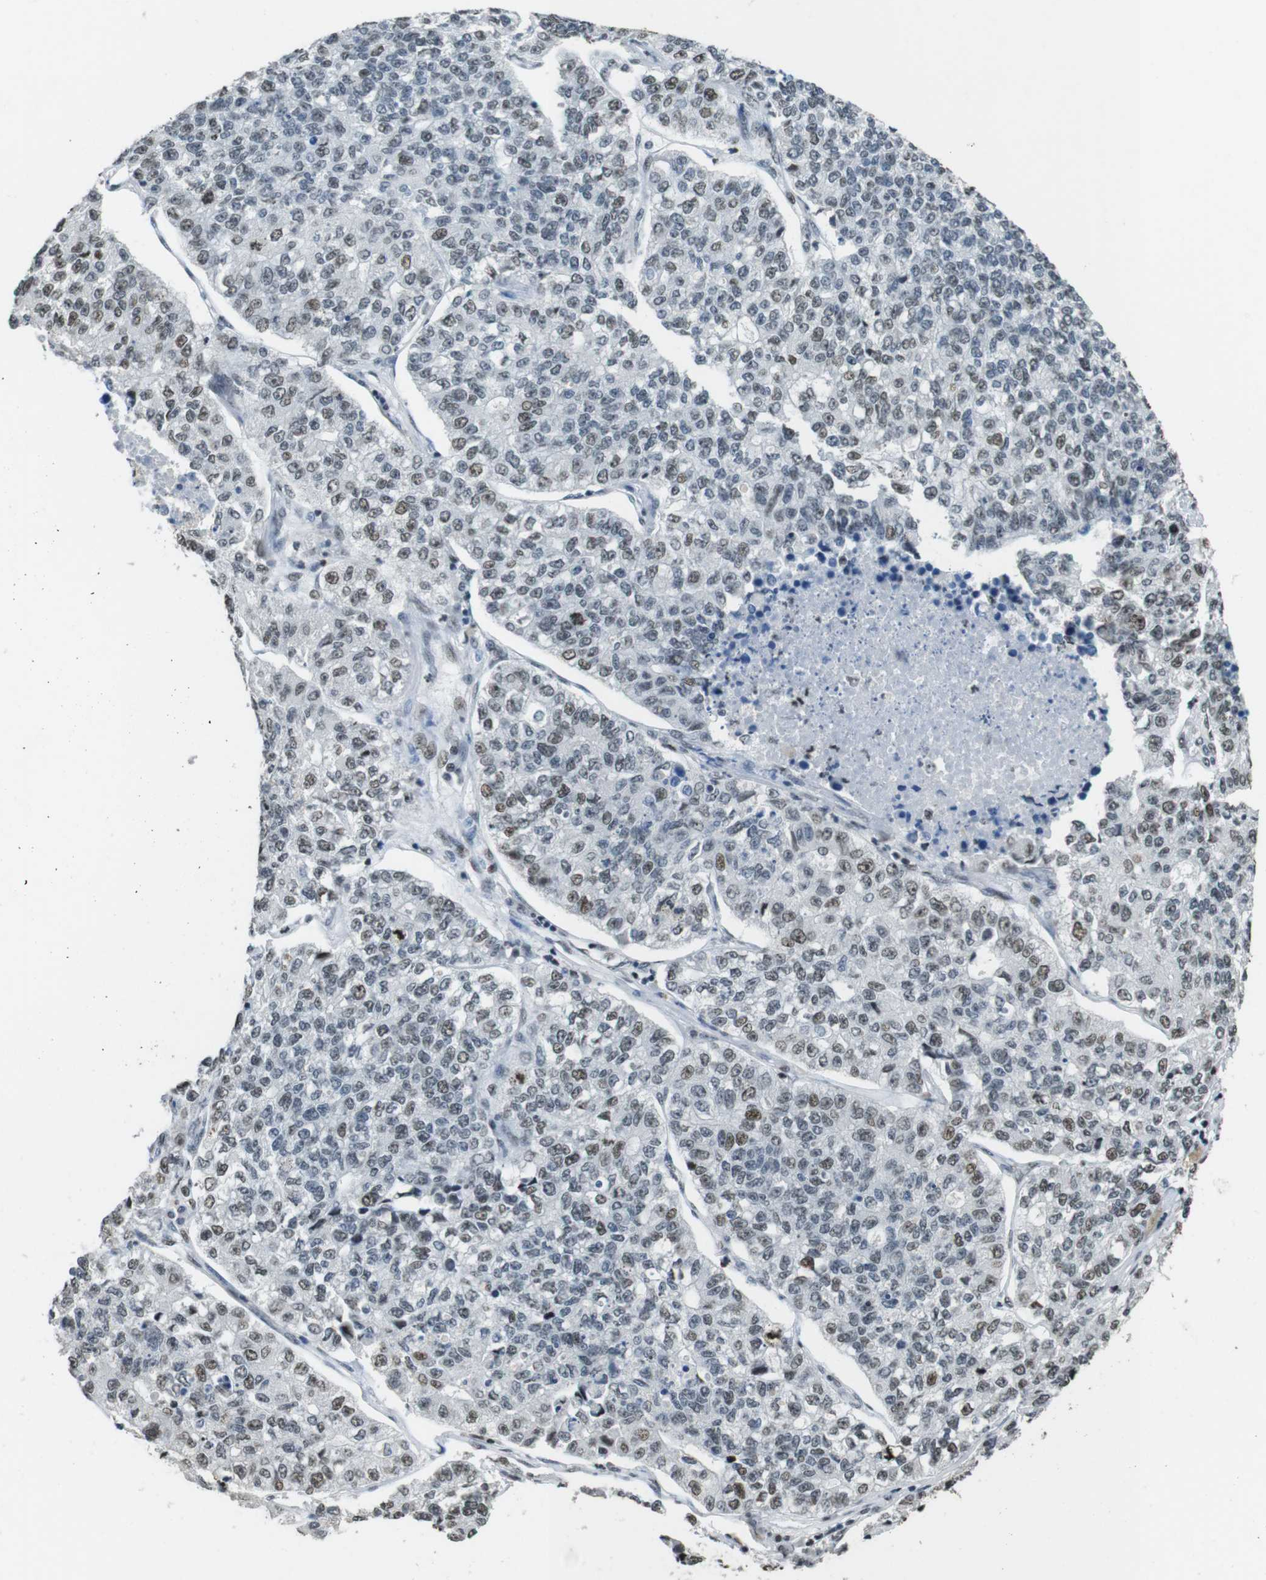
{"staining": {"intensity": "weak", "quantity": "25%-75%", "location": "nuclear"}, "tissue": "lung cancer", "cell_type": "Tumor cells", "image_type": "cancer", "snomed": [{"axis": "morphology", "description": "Adenocarcinoma, NOS"}, {"axis": "topography", "description": "Lung"}], "caption": "Immunohistochemistry staining of adenocarcinoma (lung), which shows low levels of weak nuclear staining in about 25%-75% of tumor cells indicating weak nuclear protein staining. The staining was performed using DAB (brown) for protein detection and nuclei were counterstained in hematoxylin (blue).", "gene": "CSNK2B", "patient": {"sex": "male", "age": 49}}